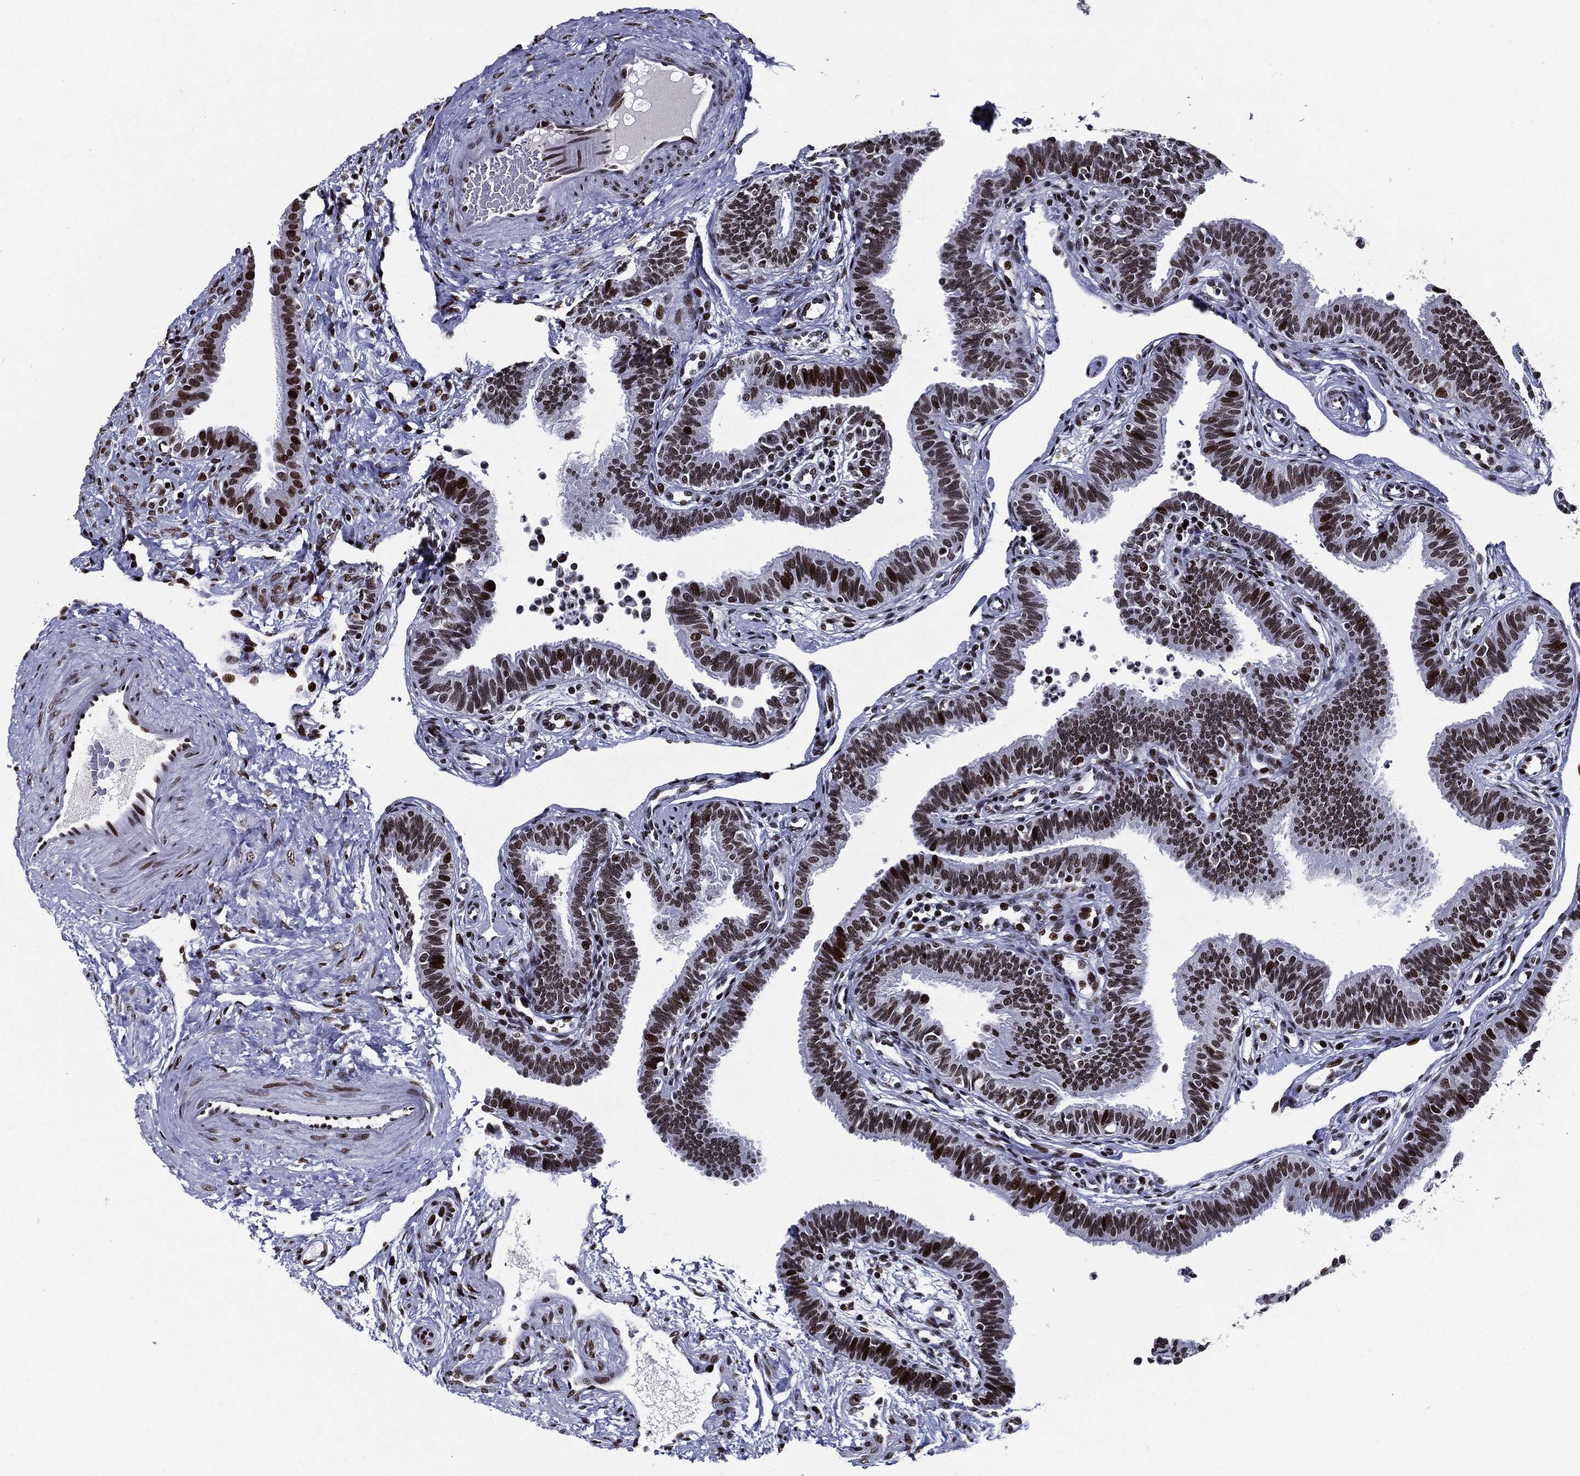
{"staining": {"intensity": "strong", "quantity": ">75%", "location": "nuclear"}, "tissue": "fallopian tube", "cell_type": "Glandular cells", "image_type": "normal", "snomed": [{"axis": "morphology", "description": "Normal tissue, NOS"}, {"axis": "topography", "description": "Fallopian tube"}], "caption": "The micrograph shows immunohistochemical staining of normal fallopian tube. There is strong nuclear staining is seen in approximately >75% of glandular cells.", "gene": "ZFP91", "patient": {"sex": "female", "age": 36}}